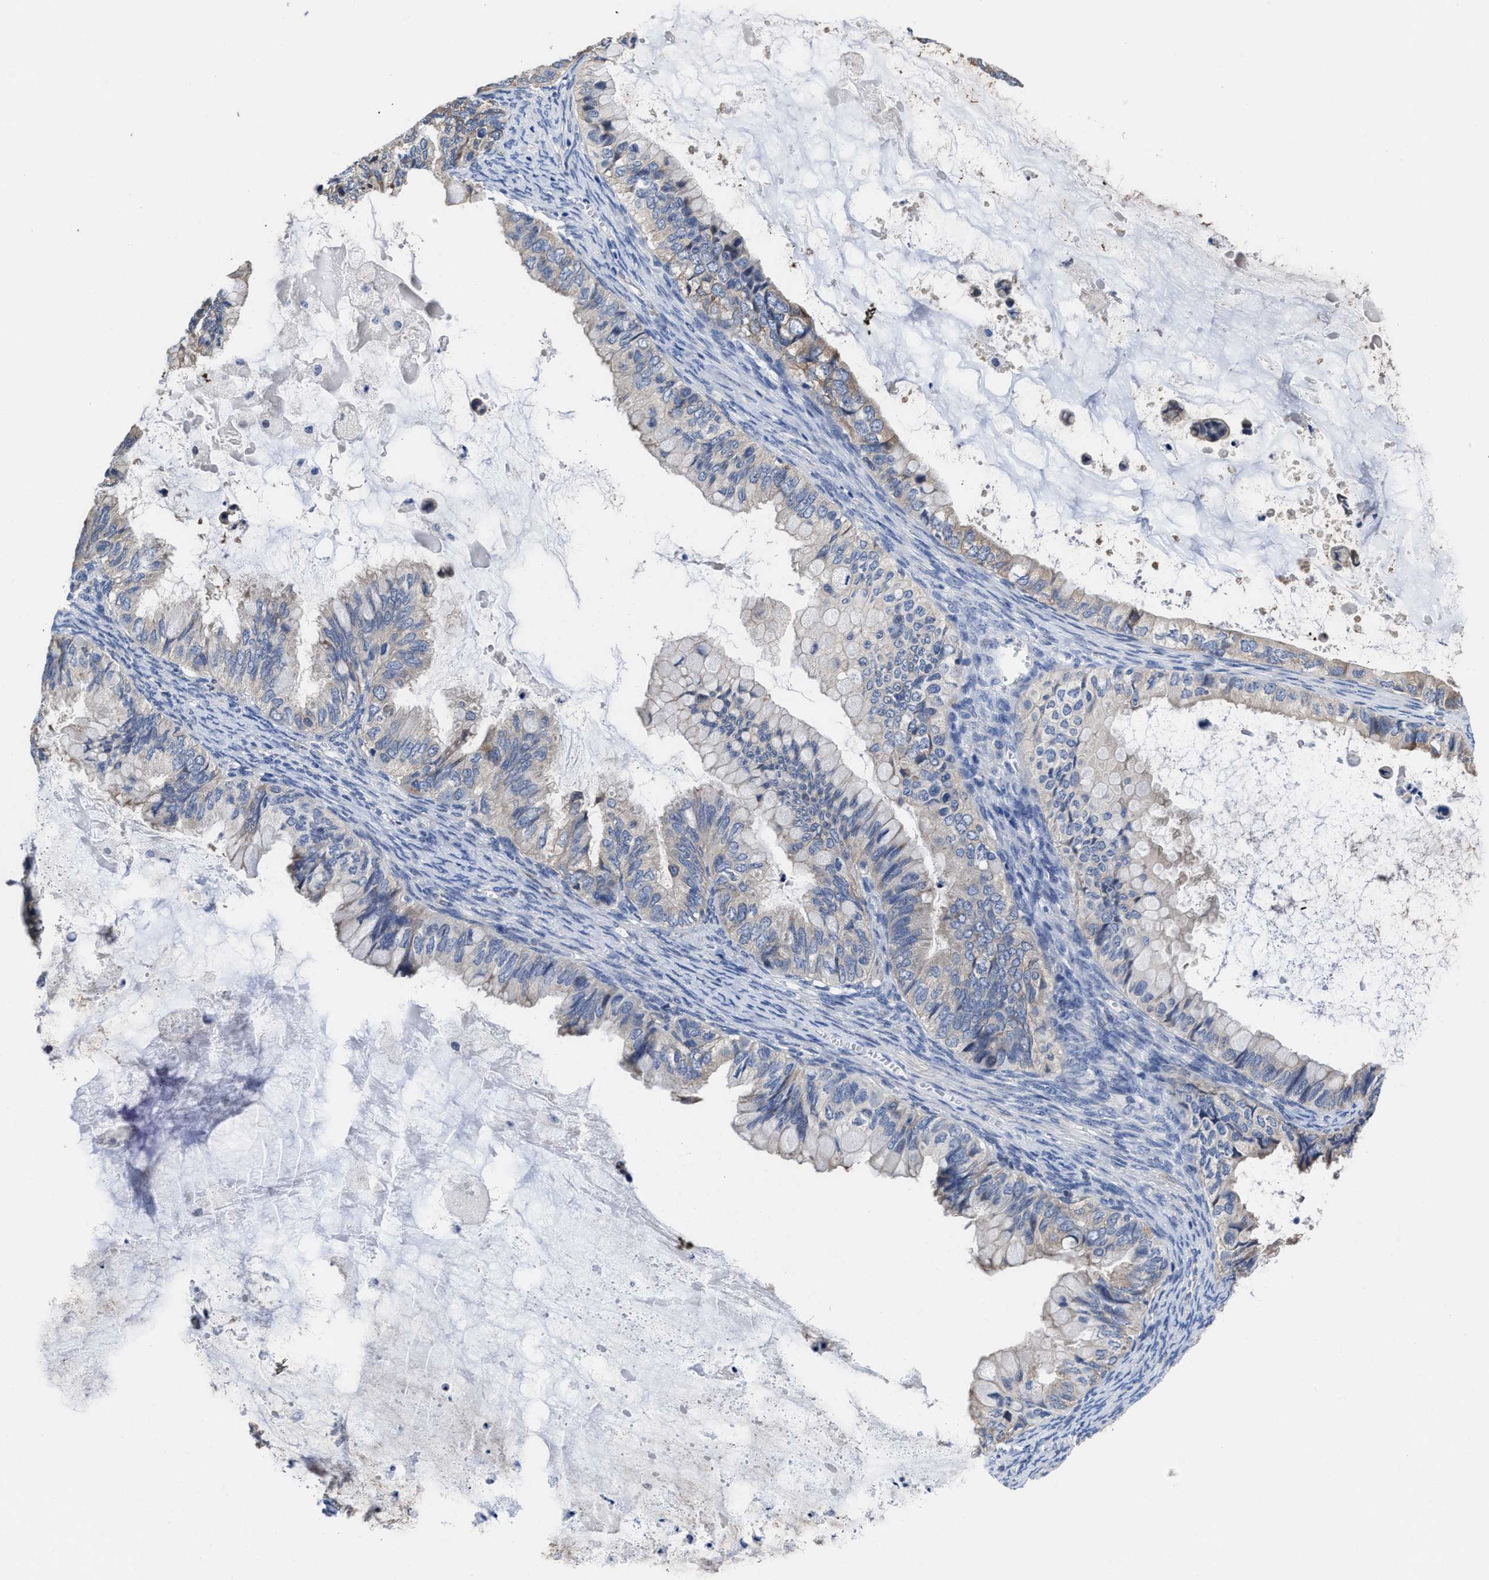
{"staining": {"intensity": "weak", "quantity": "<25%", "location": "cytoplasmic/membranous"}, "tissue": "ovarian cancer", "cell_type": "Tumor cells", "image_type": "cancer", "snomed": [{"axis": "morphology", "description": "Cystadenocarcinoma, mucinous, NOS"}, {"axis": "topography", "description": "Ovary"}], "caption": "Tumor cells show no significant protein expression in ovarian cancer.", "gene": "HOOK1", "patient": {"sex": "female", "age": 80}}